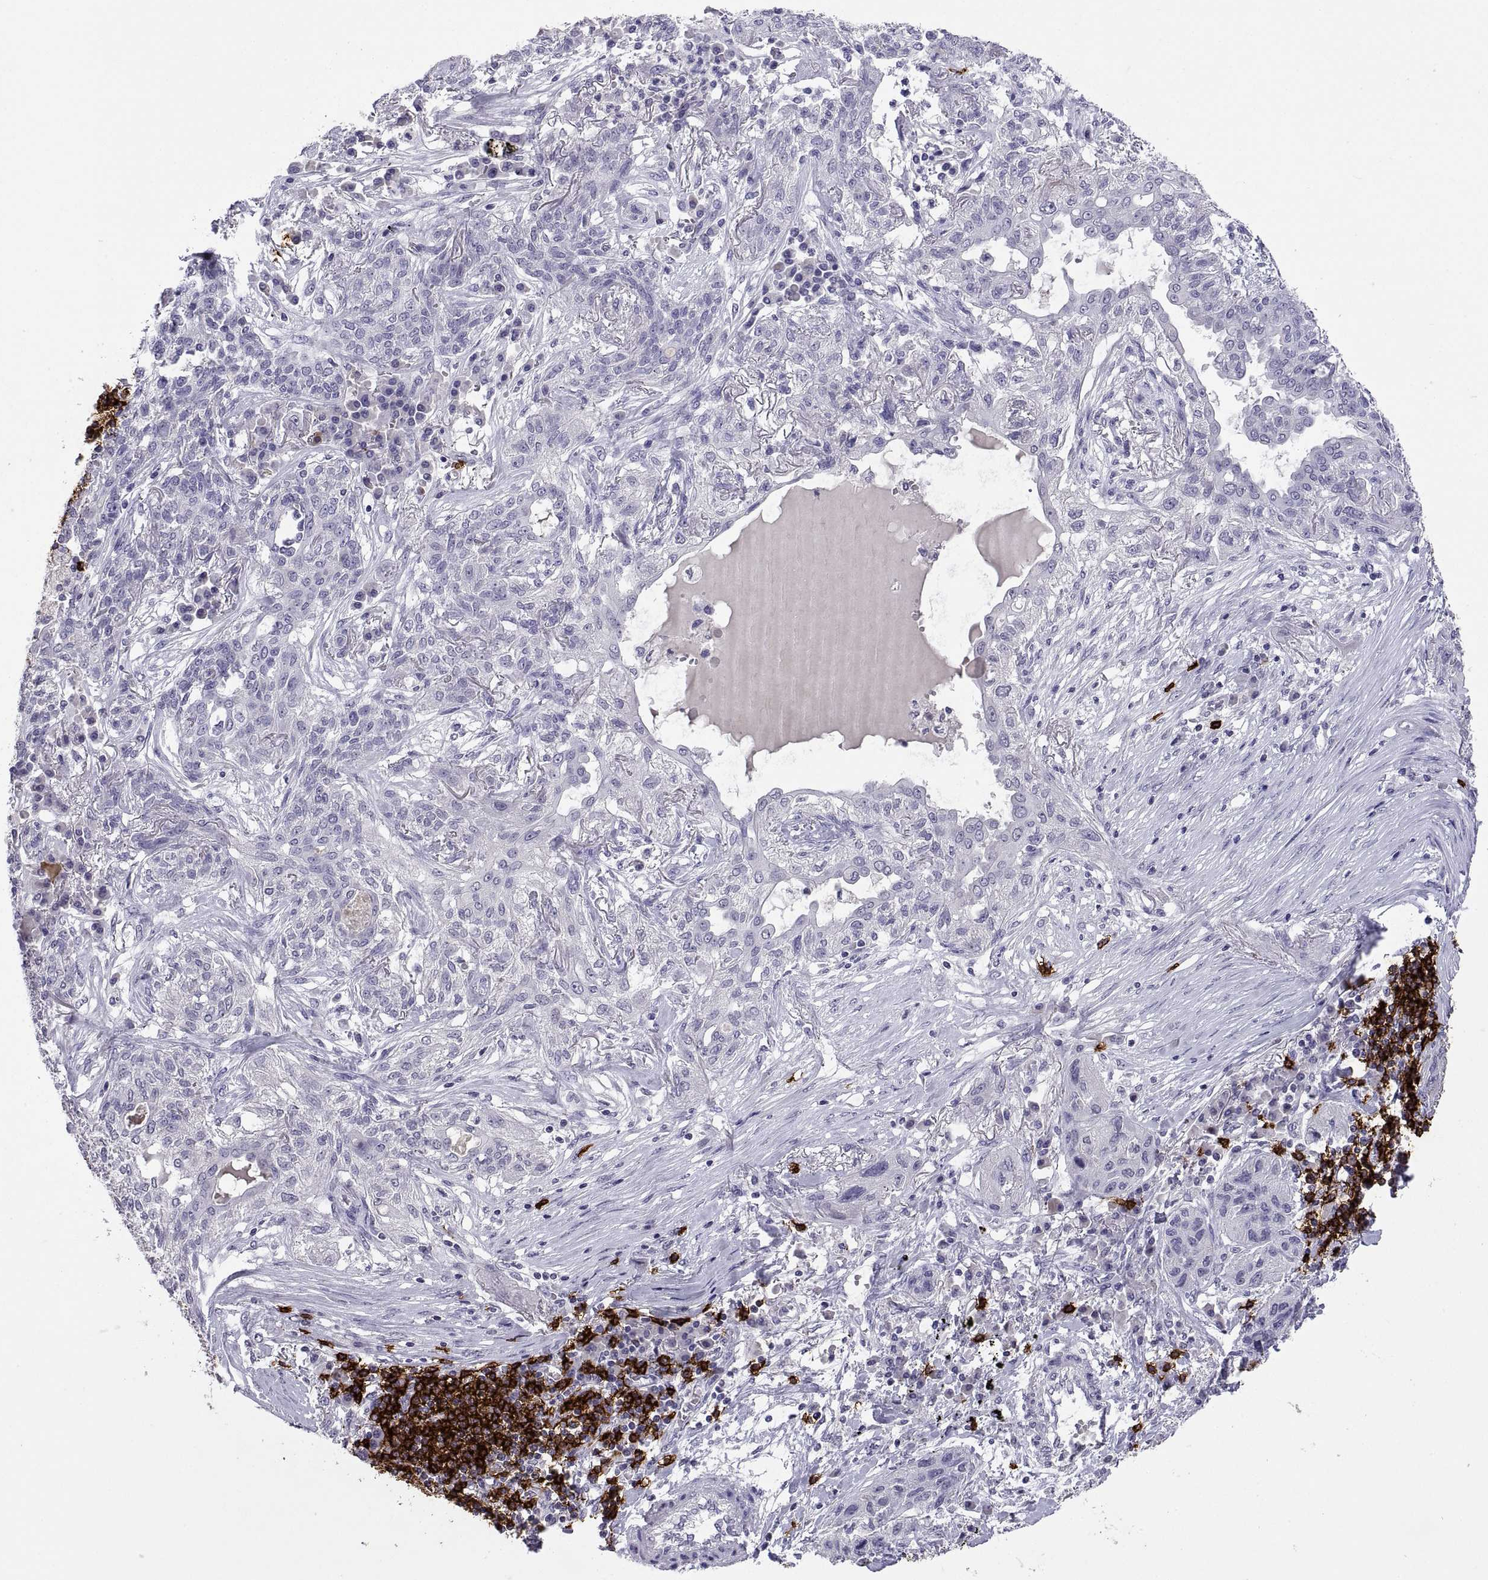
{"staining": {"intensity": "negative", "quantity": "none", "location": "none"}, "tissue": "lung cancer", "cell_type": "Tumor cells", "image_type": "cancer", "snomed": [{"axis": "morphology", "description": "Squamous cell carcinoma, NOS"}, {"axis": "topography", "description": "Lung"}], "caption": "The micrograph reveals no significant expression in tumor cells of squamous cell carcinoma (lung).", "gene": "MS4A1", "patient": {"sex": "female", "age": 70}}